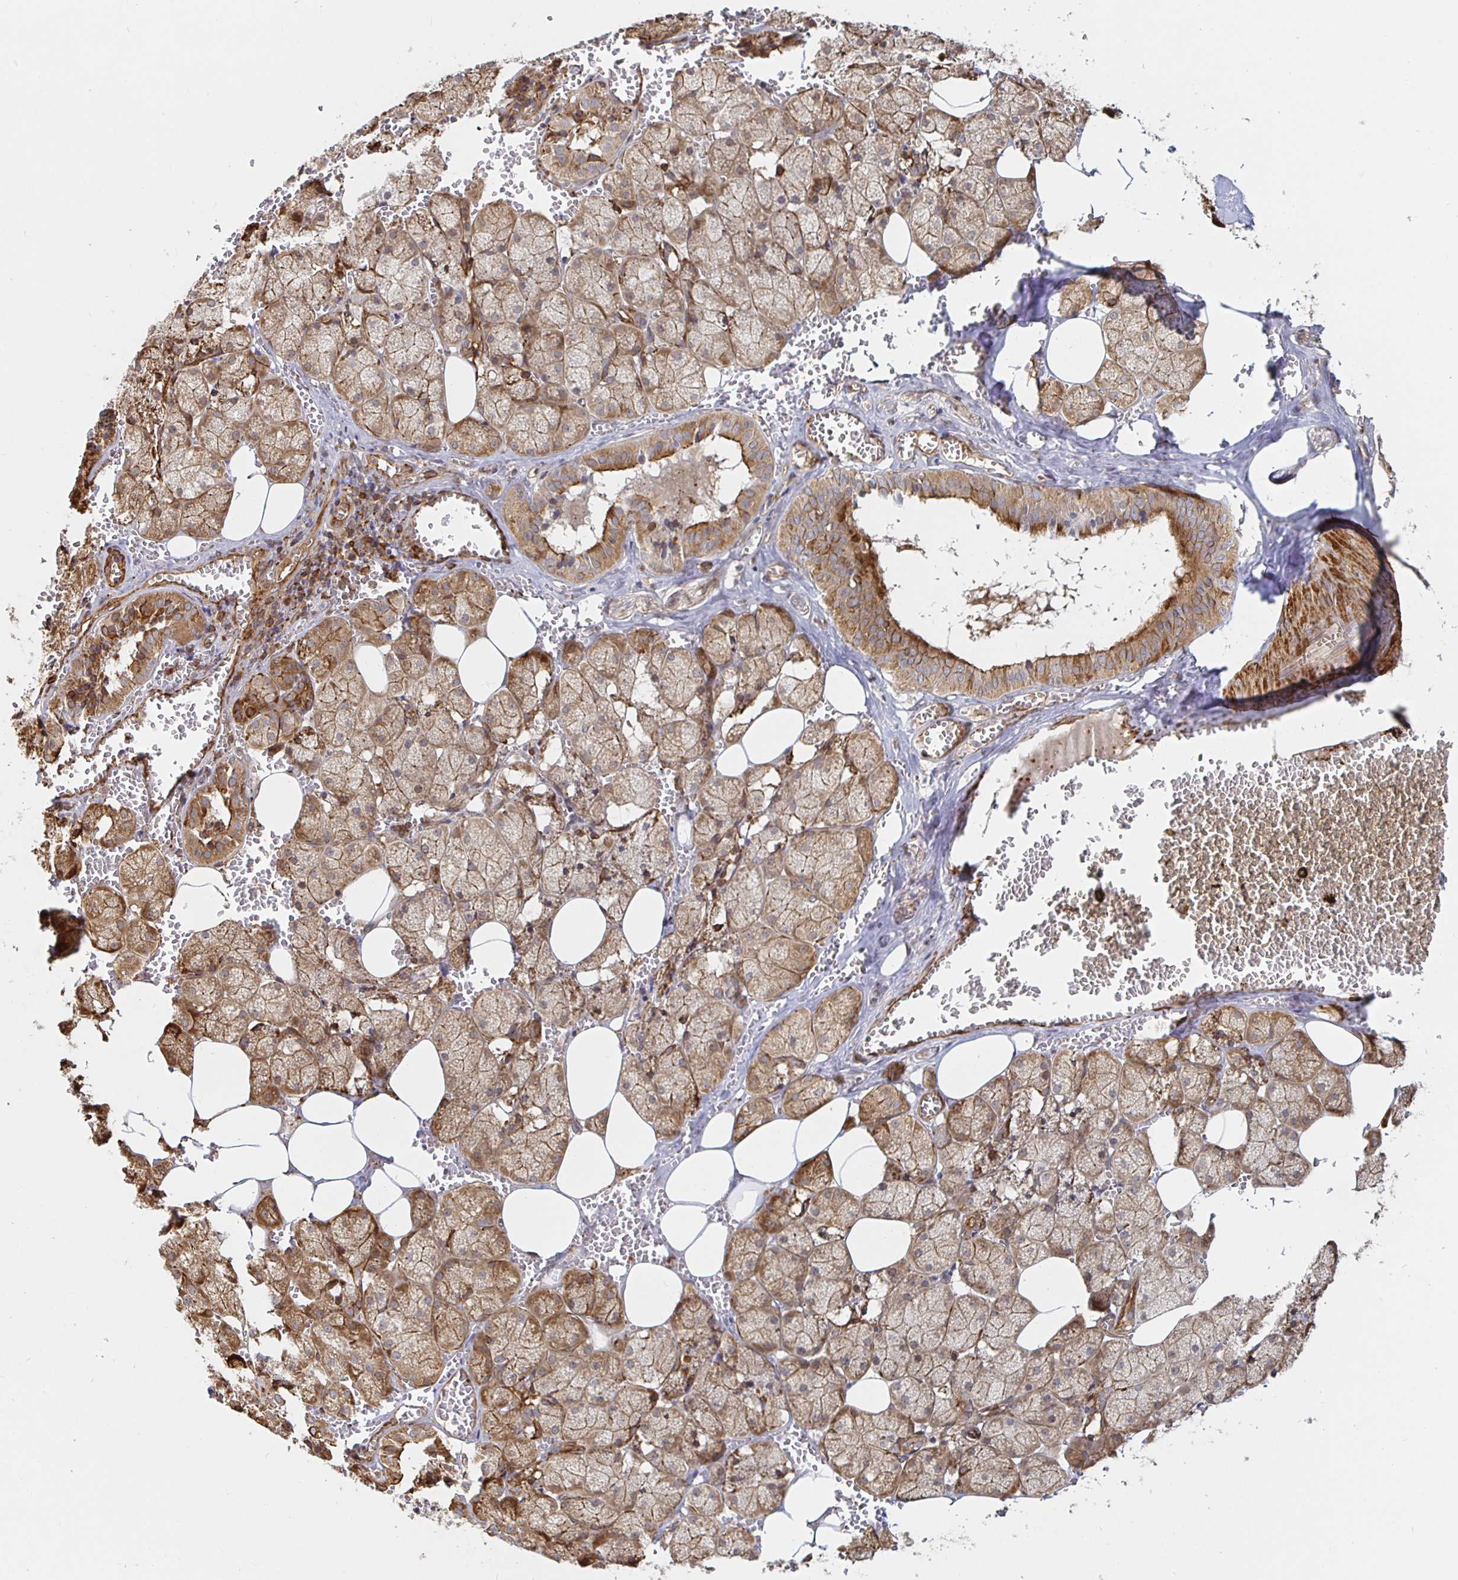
{"staining": {"intensity": "moderate", "quantity": ">75%", "location": "cytoplasmic/membranous"}, "tissue": "salivary gland", "cell_type": "Glandular cells", "image_type": "normal", "snomed": [{"axis": "morphology", "description": "Normal tissue, NOS"}, {"axis": "topography", "description": "Salivary gland"}, {"axis": "topography", "description": "Peripheral nerve tissue"}], "caption": "Protein staining exhibits moderate cytoplasmic/membranous expression in approximately >75% of glandular cells in benign salivary gland.", "gene": "STRAP", "patient": {"sex": "male", "age": 38}}